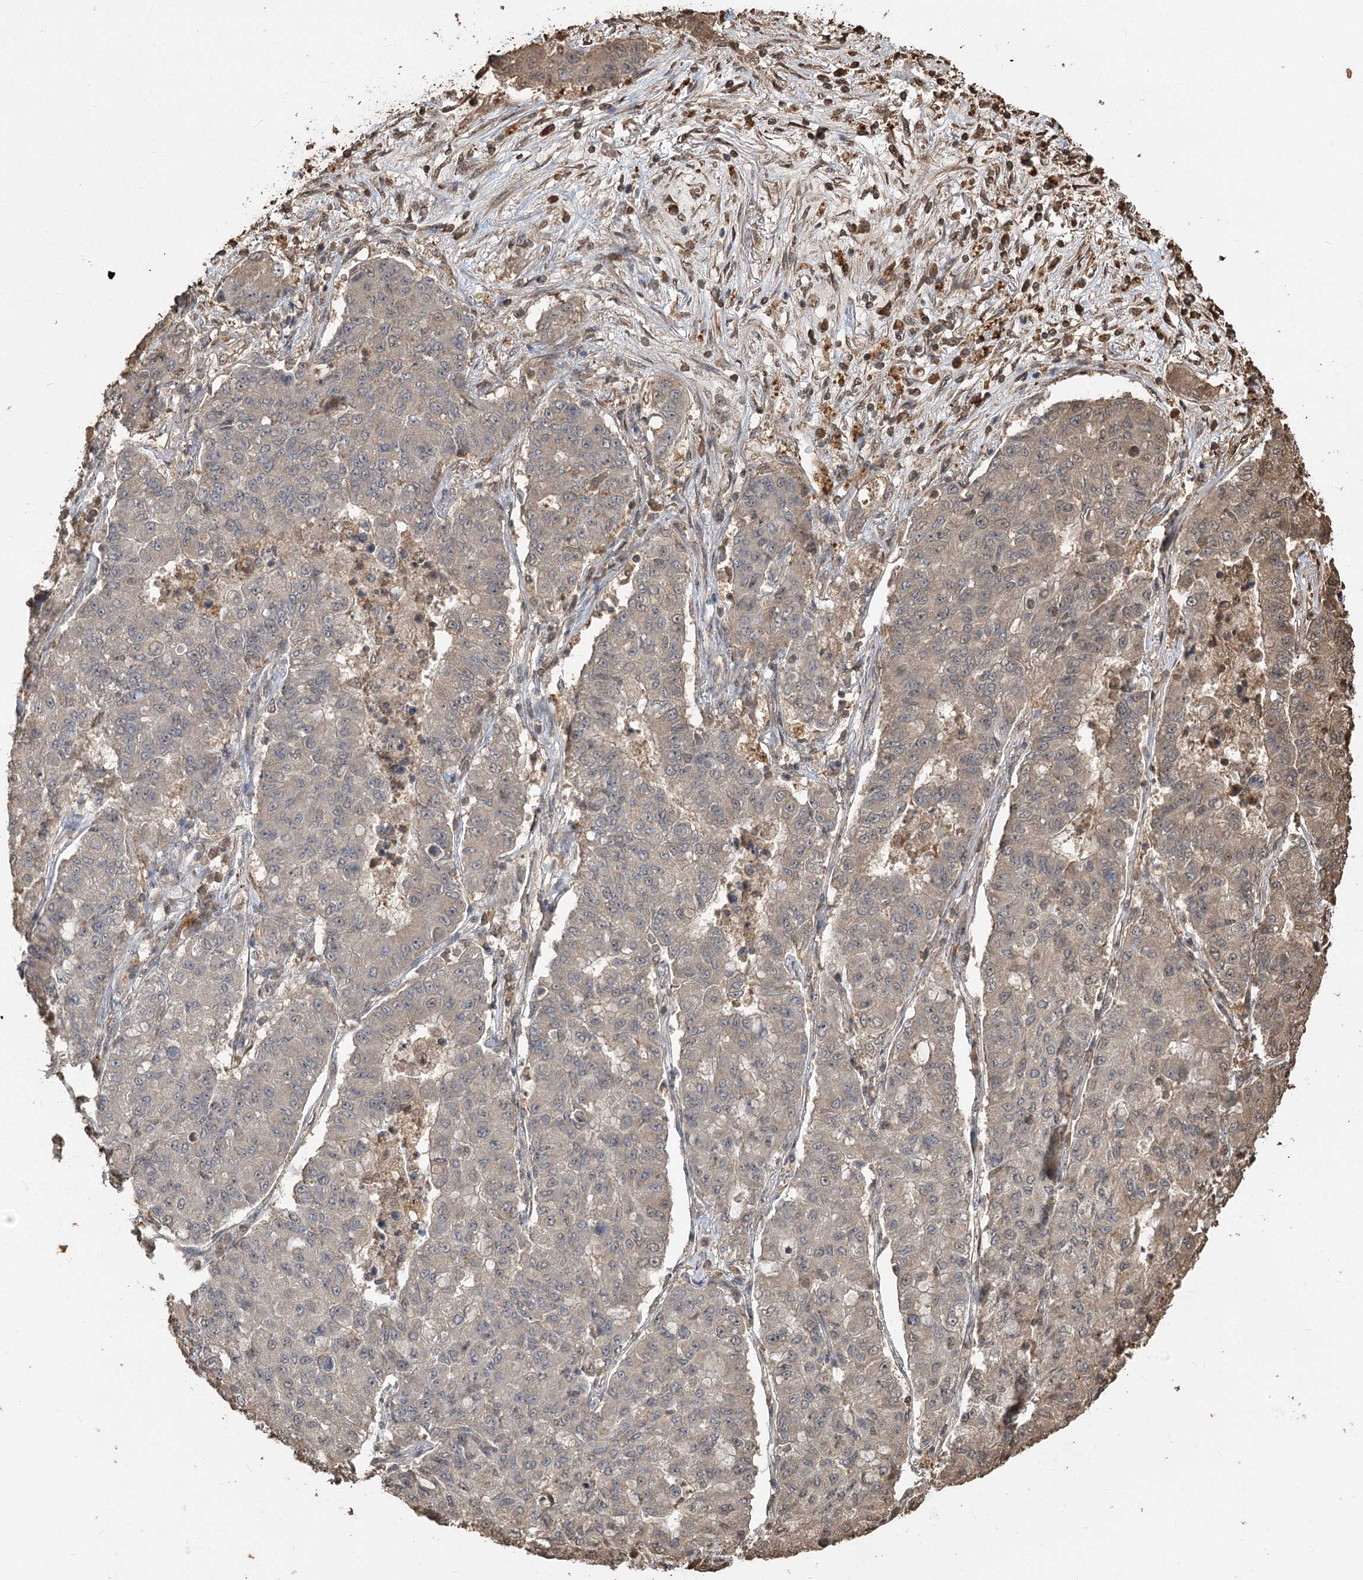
{"staining": {"intensity": "weak", "quantity": "<25%", "location": "cytoplasmic/membranous"}, "tissue": "lung cancer", "cell_type": "Tumor cells", "image_type": "cancer", "snomed": [{"axis": "morphology", "description": "Squamous cell carcinoma, NOS"}, {"axis": "topography", "description": "Lung"}], "caption": "Squamous cell carcinoma (lung) was stained to show a protein in brown. There is no significant positivity in tumor cells.", "gene": "PLCH1", "patient": {"sex": "male", "age": 74}}